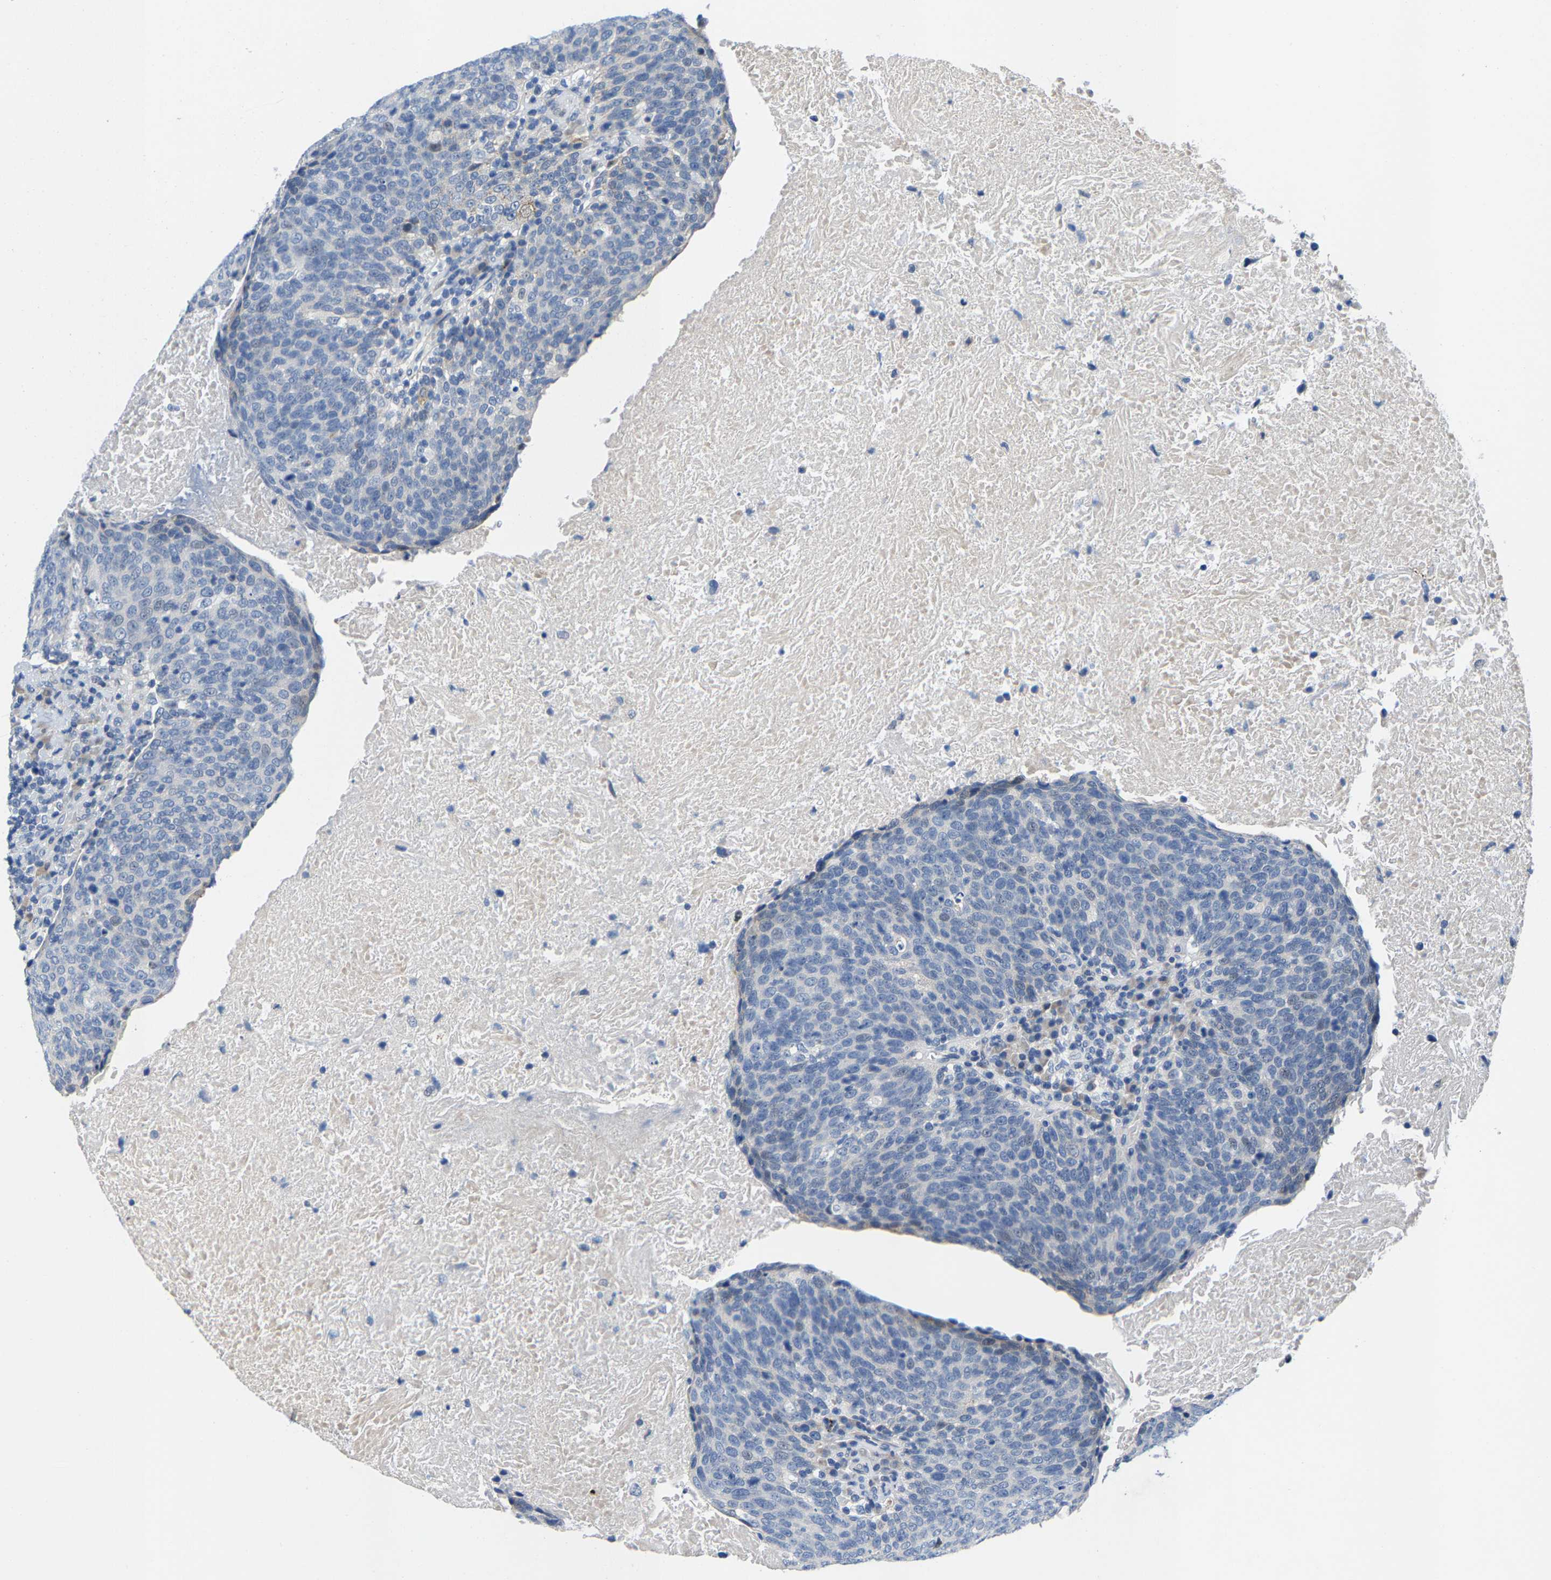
{"staining": {"intensity": "negative", "quantity": "none", "location": "none"}, "tissue": "head and neck cancer", "cell_type": "Tumor cells", "image_type": "cancer", "snomed": [{"axis": "morphology", "description": "Squamous cell carcinoma, NOS"}, {"axis": "morphology", "description": "Squamous cell carcinoma, metastatic, NOS"}, {"axis": "topography", "description": "Lymph node"}, {"axis": "topography", "description": "Head-Neck"}], "caption": "DAB immunohistochemical staining of human head and neck squamous cell carcinoma reveals no significant positivity in tumor cells. (DAB (3,3'-diaminobenzidine) IHC, high magnification).", "gene": "KLHL1", "patient": {"sex": "male", "age": 62}}